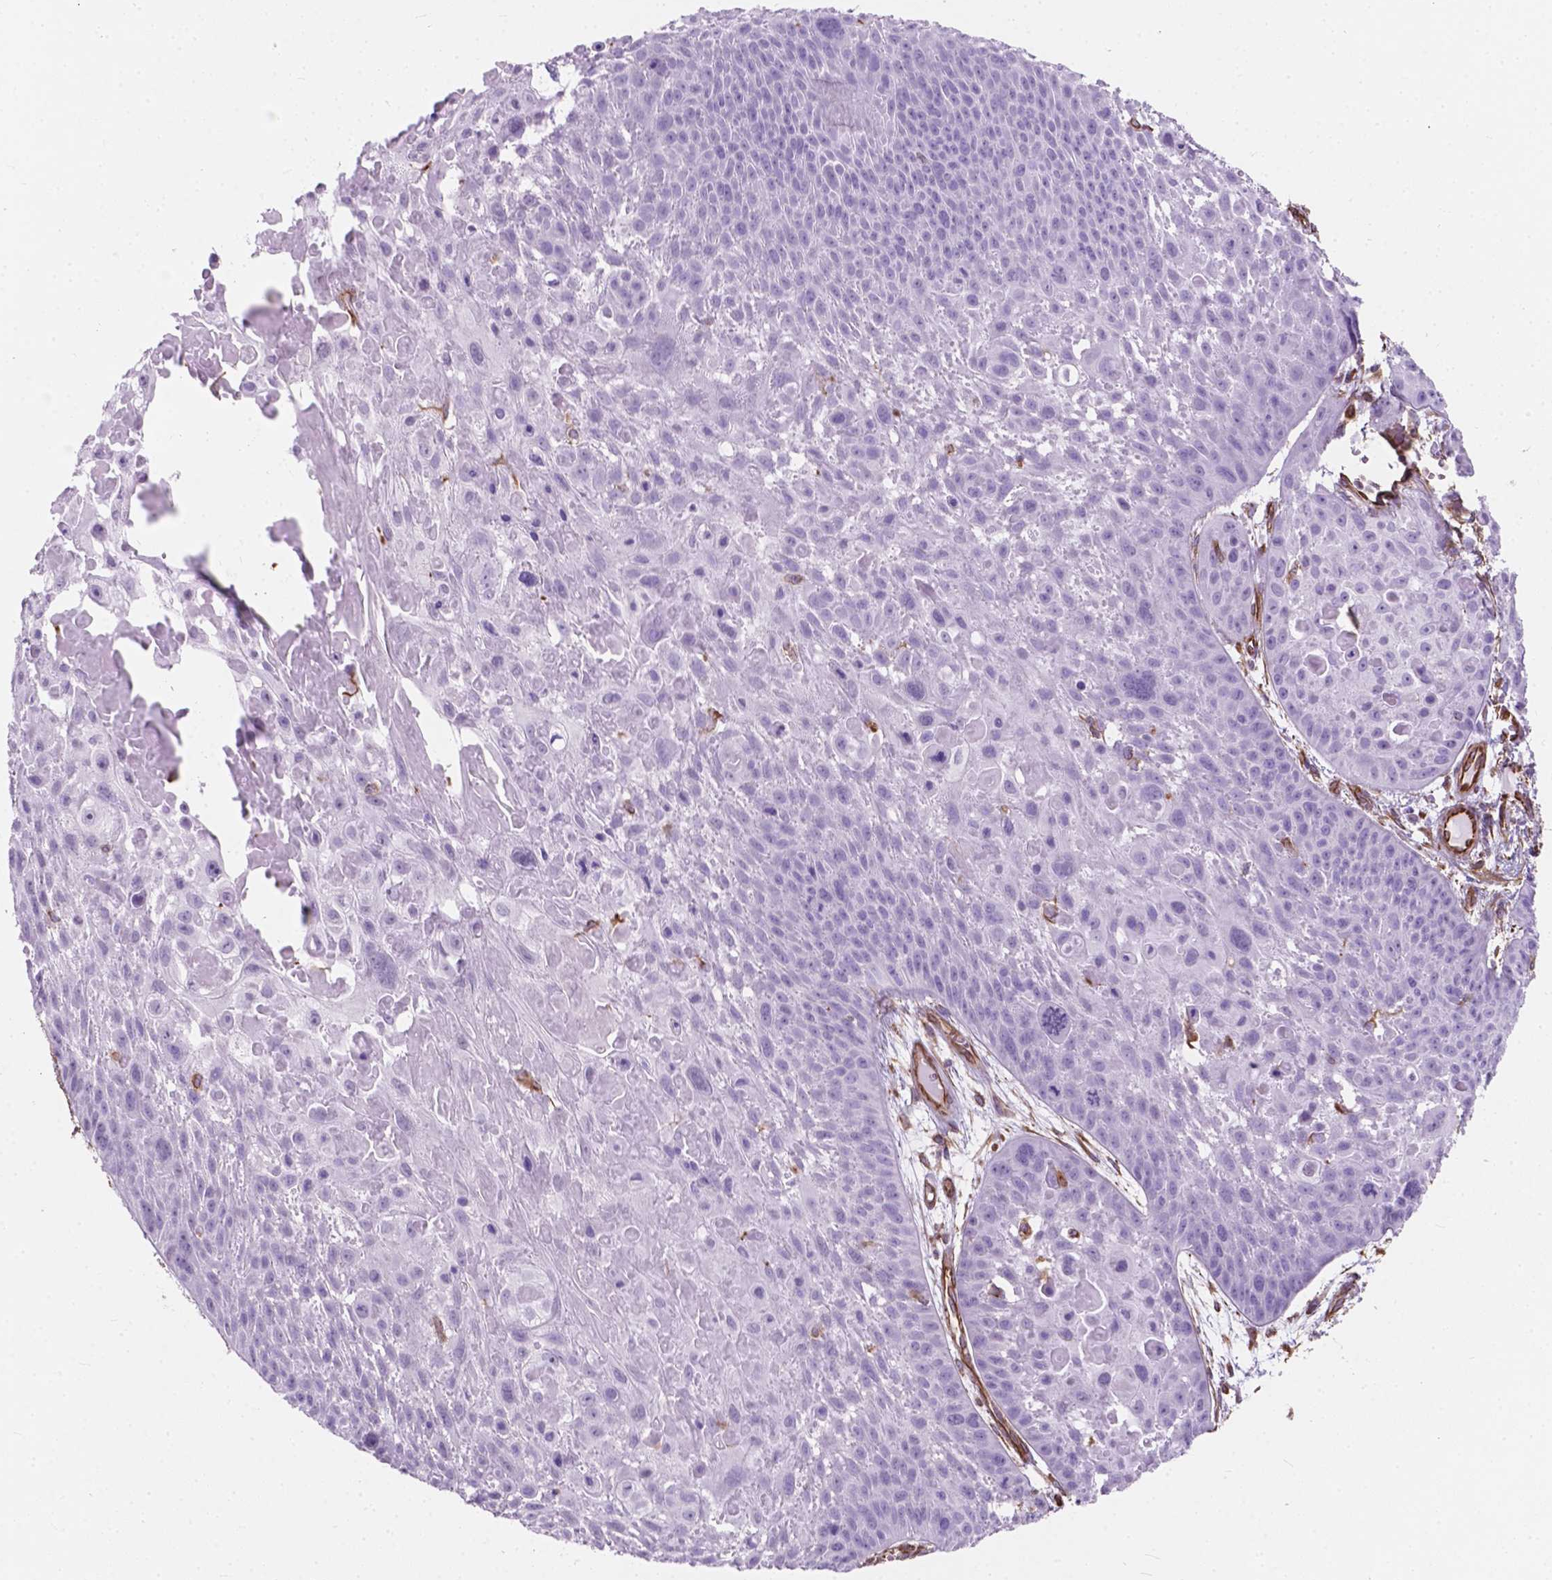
{"staining": {"intensity": "negative", "quantity": "none", "location": "none"}, "tissue": "skin cancer", "cell_type": "Tumor cells", "image_type": "cancer", "snomed": [{"axis": "morphology", "description": "Squamous cell carcinoma, NOS"}, {"axis": "topography", "description": "Skin"}, {"axis": "topography", "description": "Anal"}], "caption": "High power microscopy histopathology image of an immunohistochemistry photomicrograph of skin cancer, revealing no significant positivity in tumor cells.", "gene": "AMOT", "patient": {"sex": "female", "age": 75}}